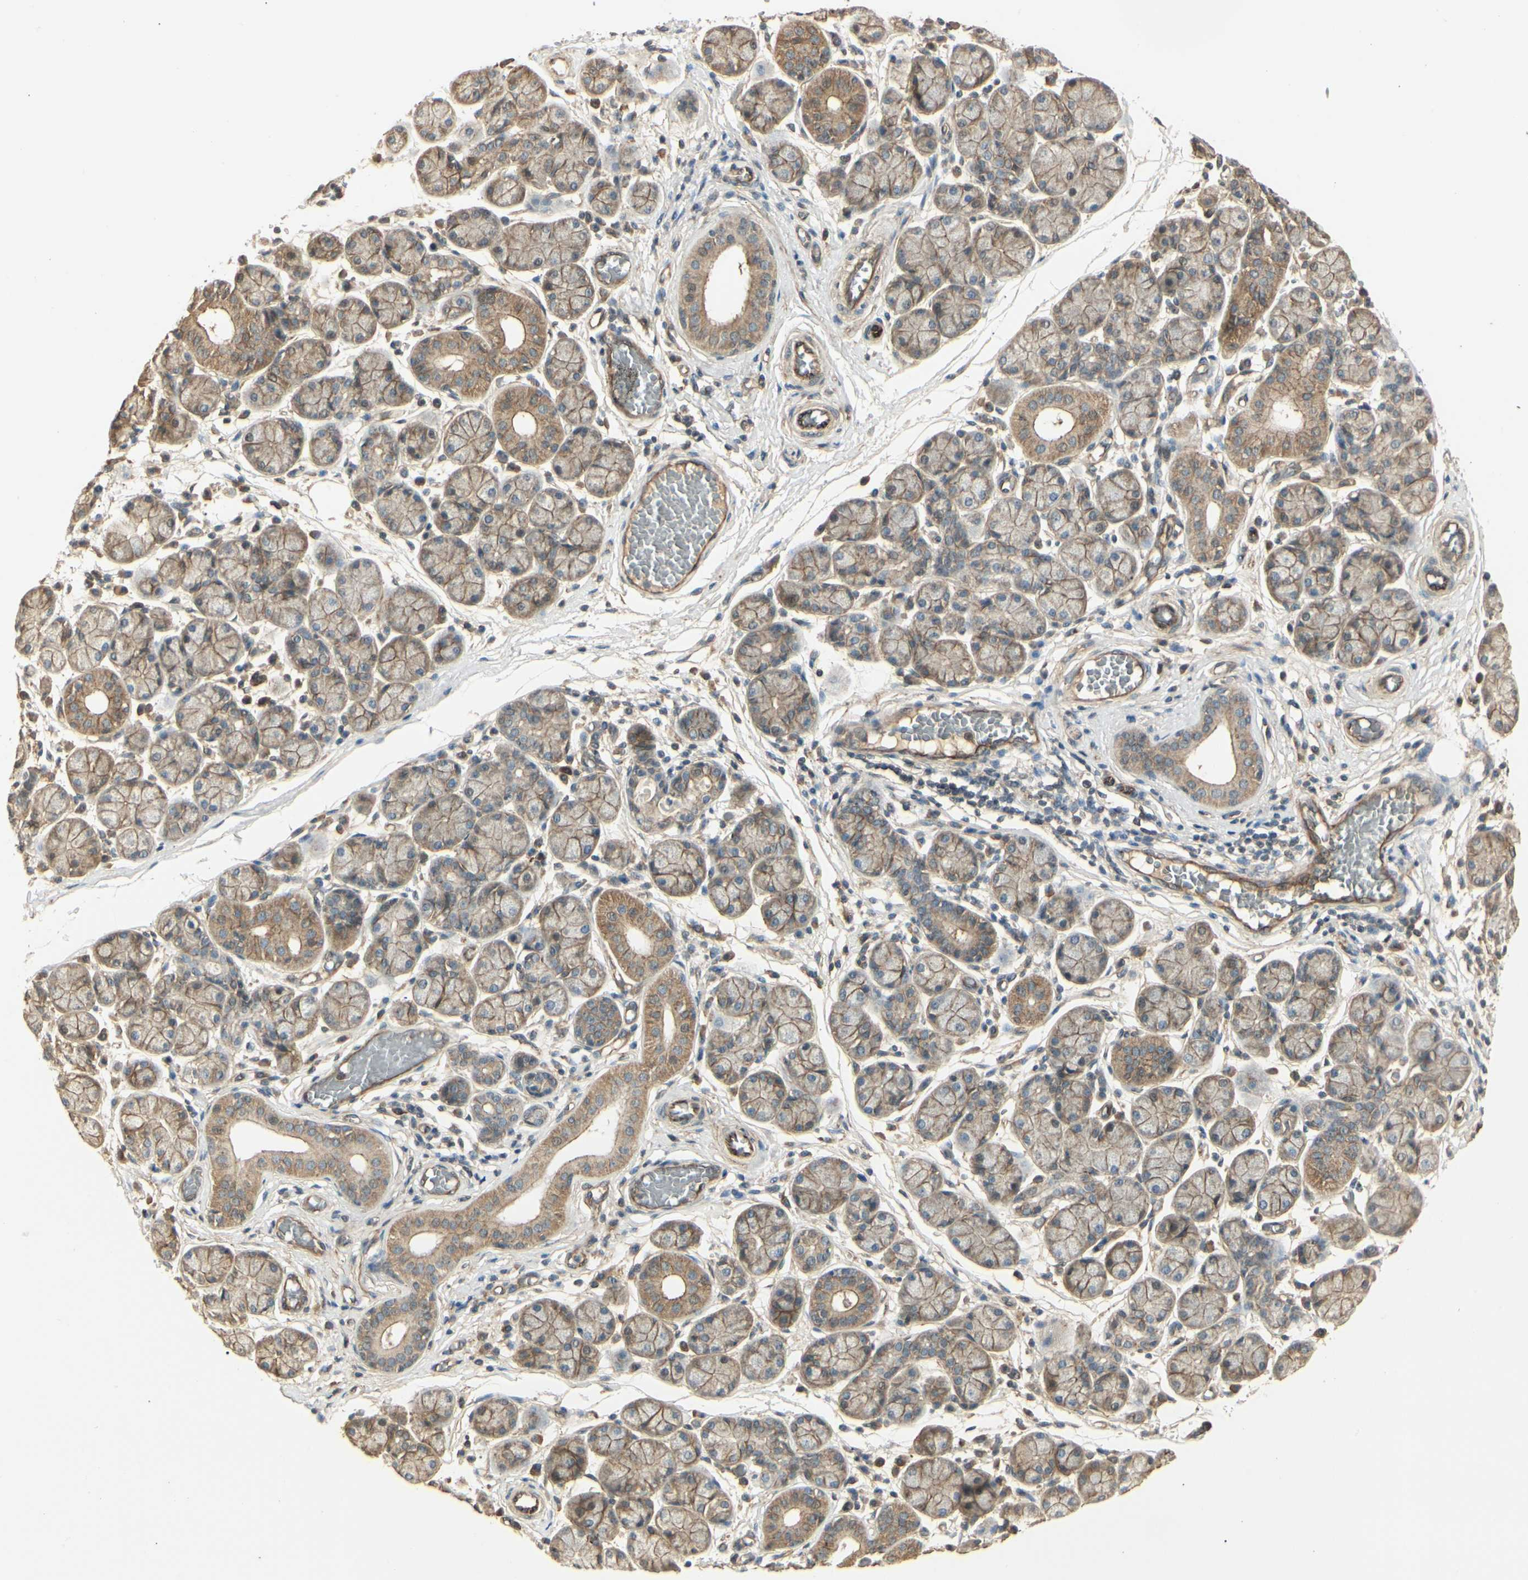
{"staining": {"intensity": "moderate", "quantity": ">75%", "location": "cytoplasmic/membranous"}, "tissue": "salivary gland", "cell_type": "Glandular cells", "image_type": "normal", "snomed": [{"axis": "morphology", "description": "Normal tissue, NOS"}, {"axis": "topography", "description": "Salivary gland"}], "caption": "Salivary gland stained for a protein reveals moderate cytoplasmic/membranous positivity in glandular cells. The protein of interest is shown in brown color, while the nuclei are stained blue.", "gene": "RNF180", "patient": {"sex": "female", "age": 24}}